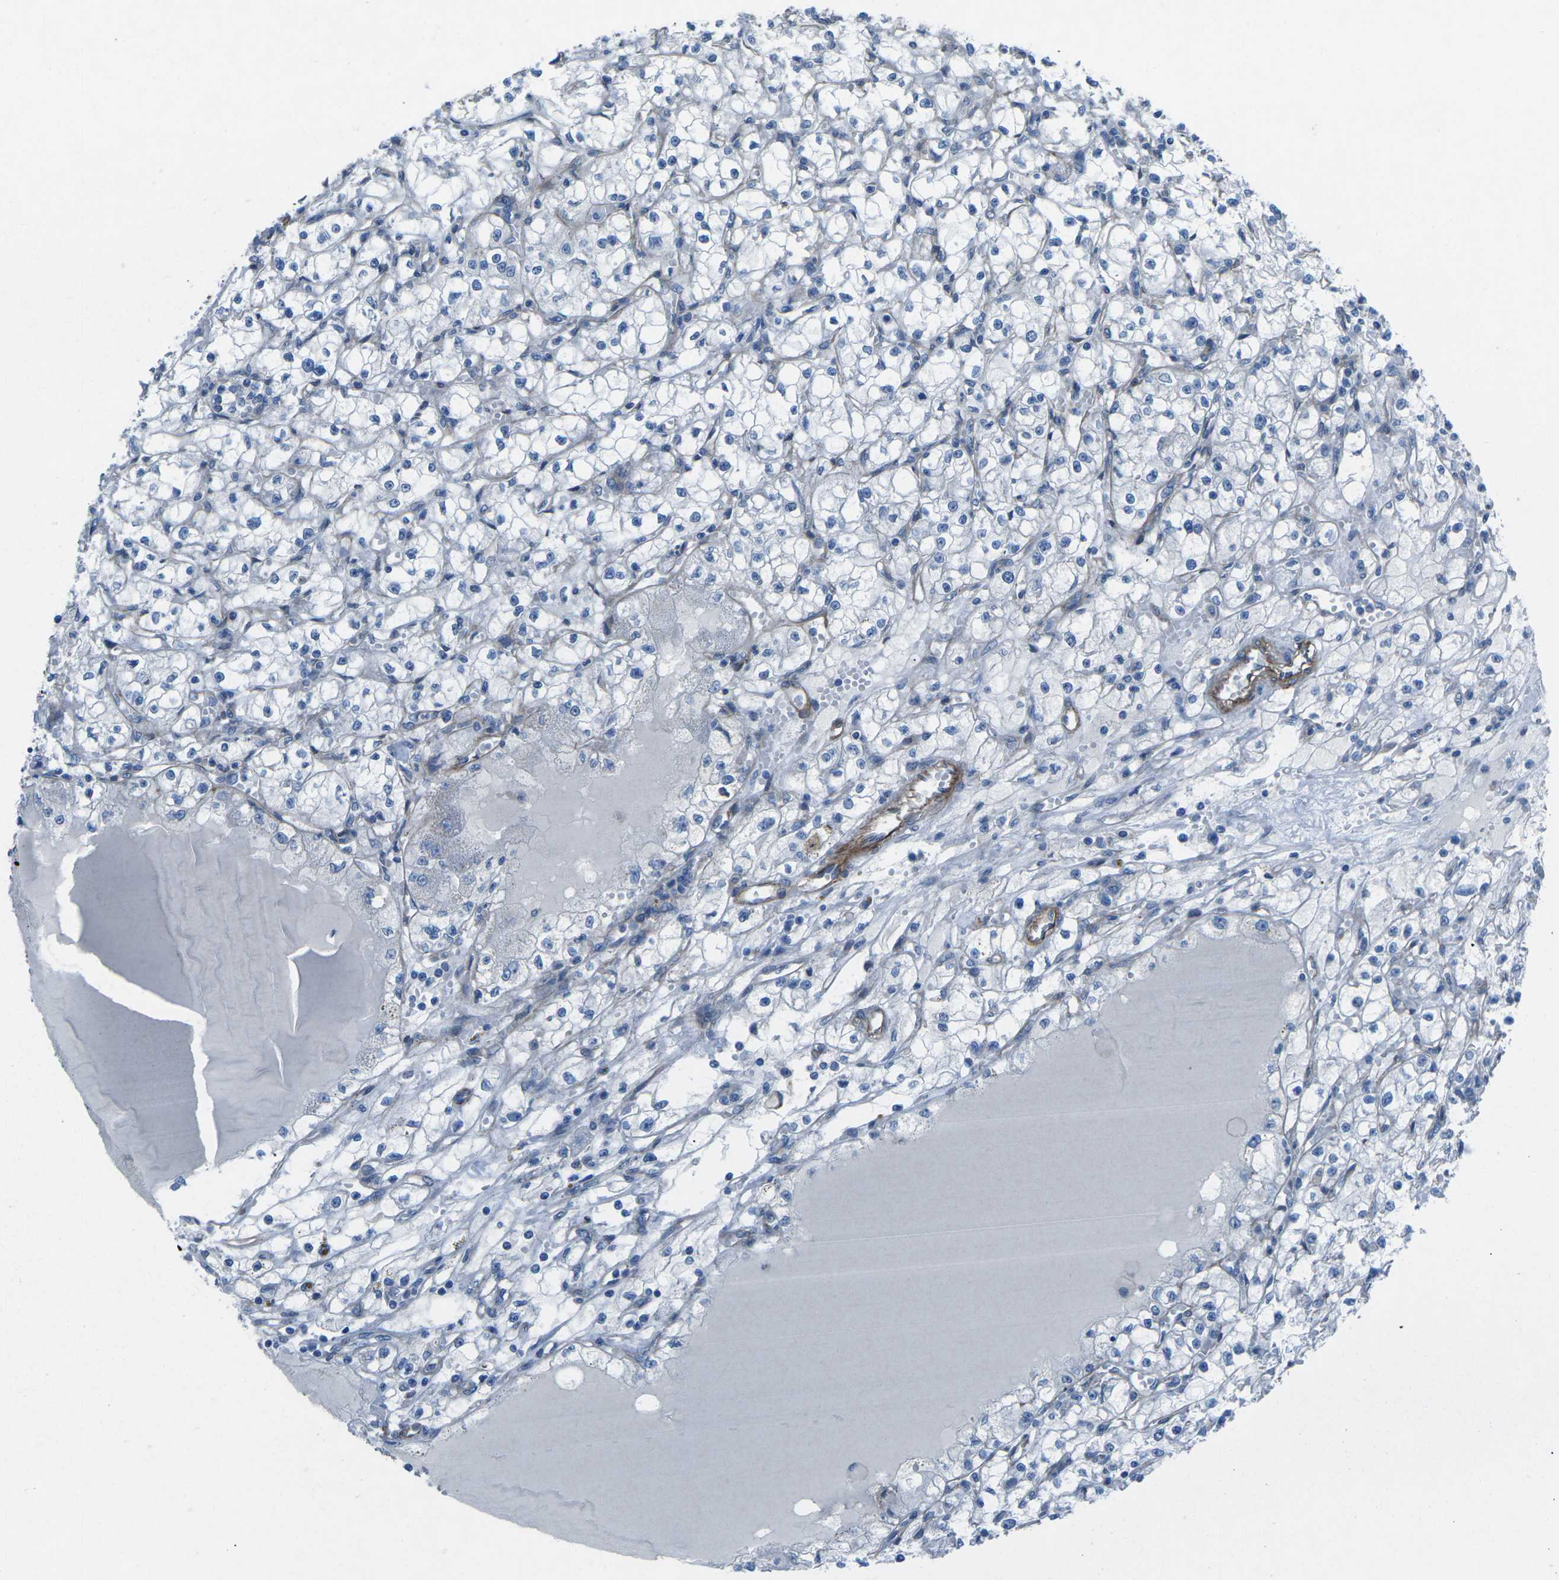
{"staining": {"intensity": "negative", "quantity": "none", "location": "none"}, "tissue": "renal cancer", "cell_type": "Tumor cells", "image_type": "cancer", "snomed": [{"axis": "morphology", "description": "Adenocarcinoma, NOS"}, {"axis": "topography", "description": "Kidney"}], "caption": "Photomicrograph shows no protein positivity in tumor cells of renal cancer tissue.", "gene": "UTRN", "patient": {"sex": "male", "age": 56}}